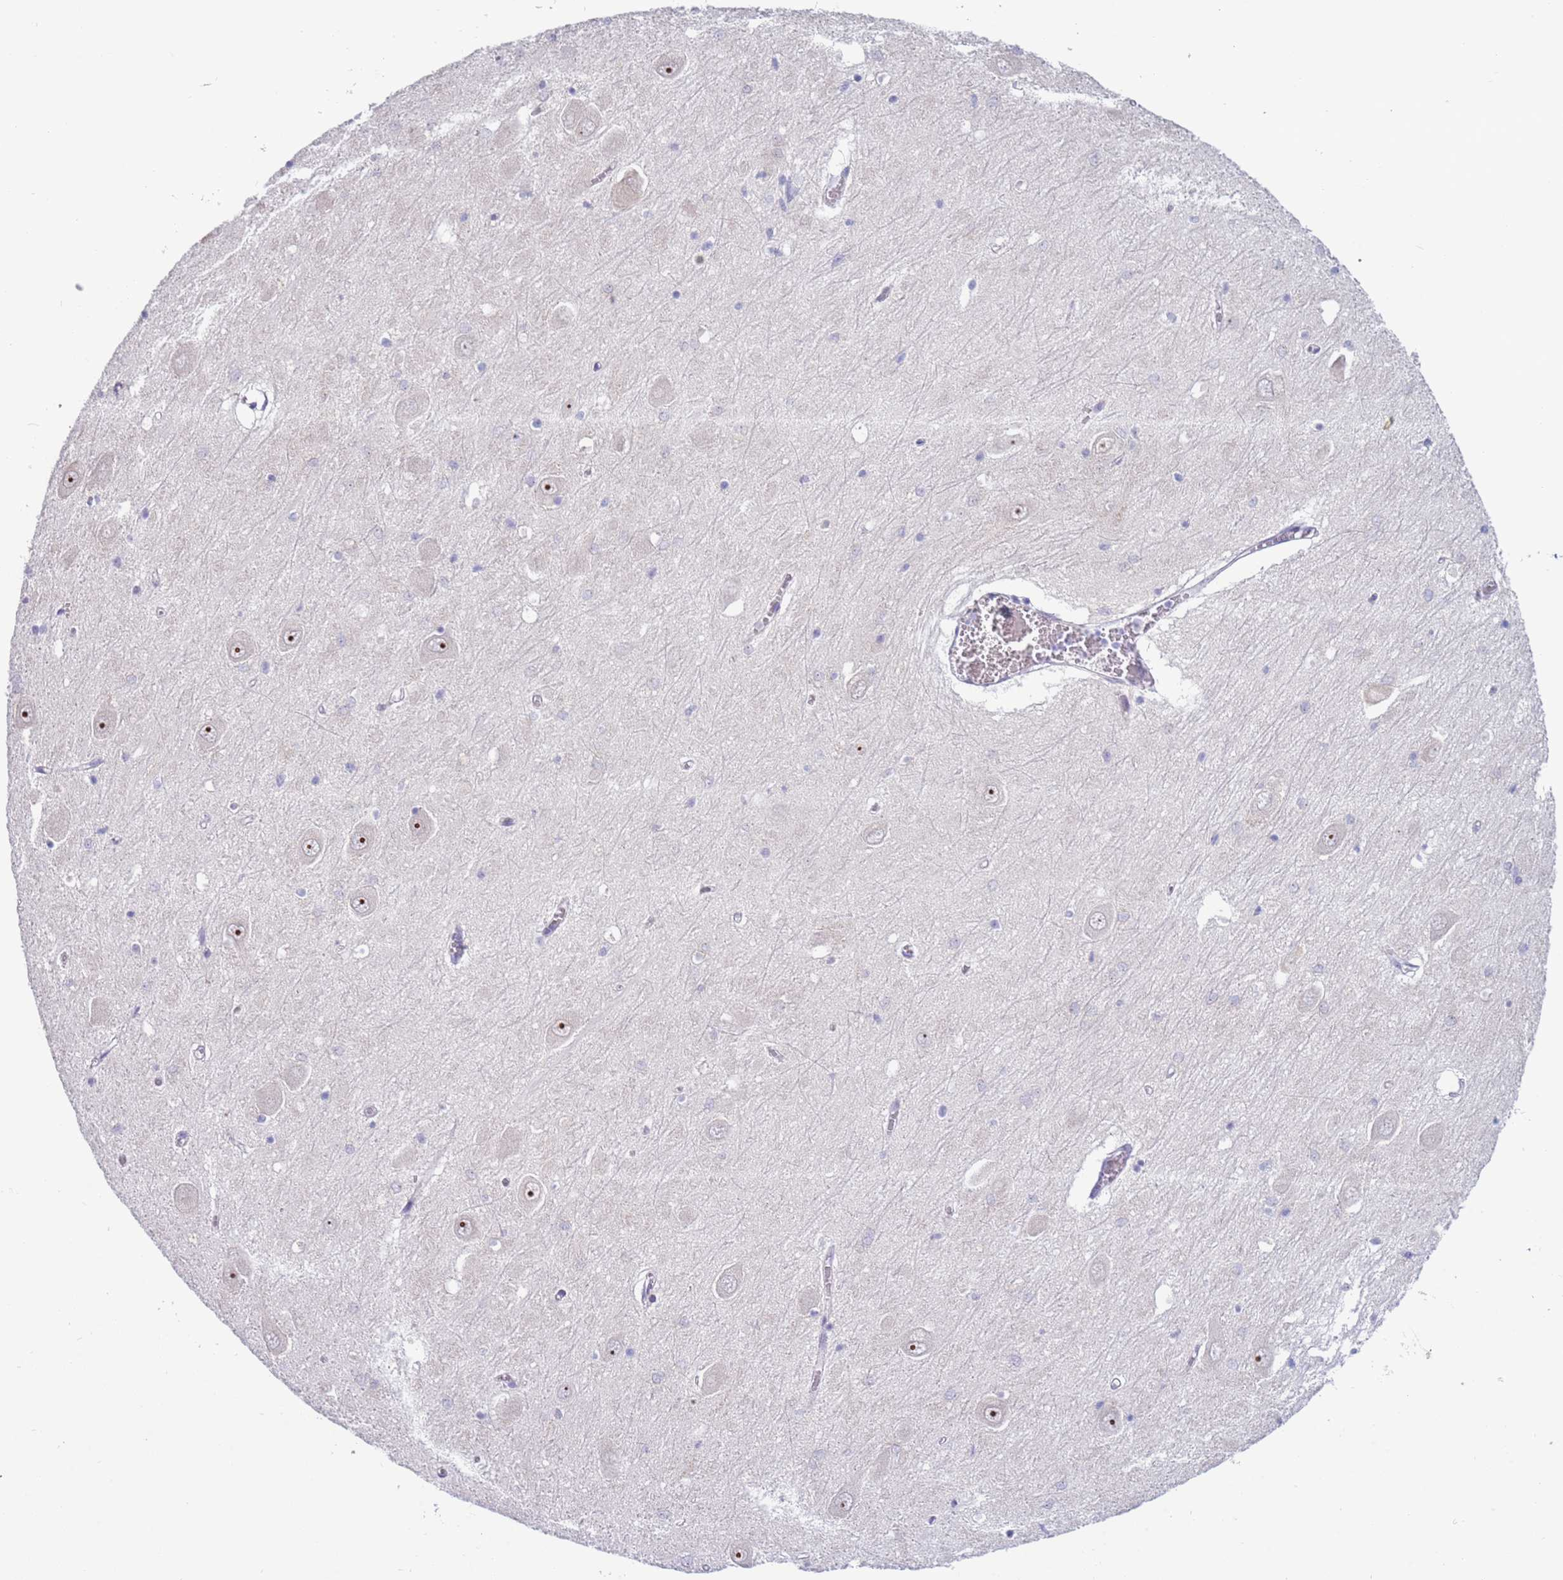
{"staining": {"intensity": "negative", "quantity": "none", "location": "none"}, "tissue": "hippocampus", "cell_type": "Glial cells", "image_type": "normal", "snomed": [{"axis": "morphology", "description": "Normal tissue, NOS"}, {"axis": "topography", "description": "Hippocampus"}], "caption": "Immunohistochemical staining of benign hippocampus exhibits no significant staining in glial cells.", "gene": "UCMA", "patient": {"sex": "male", "age": 70}}